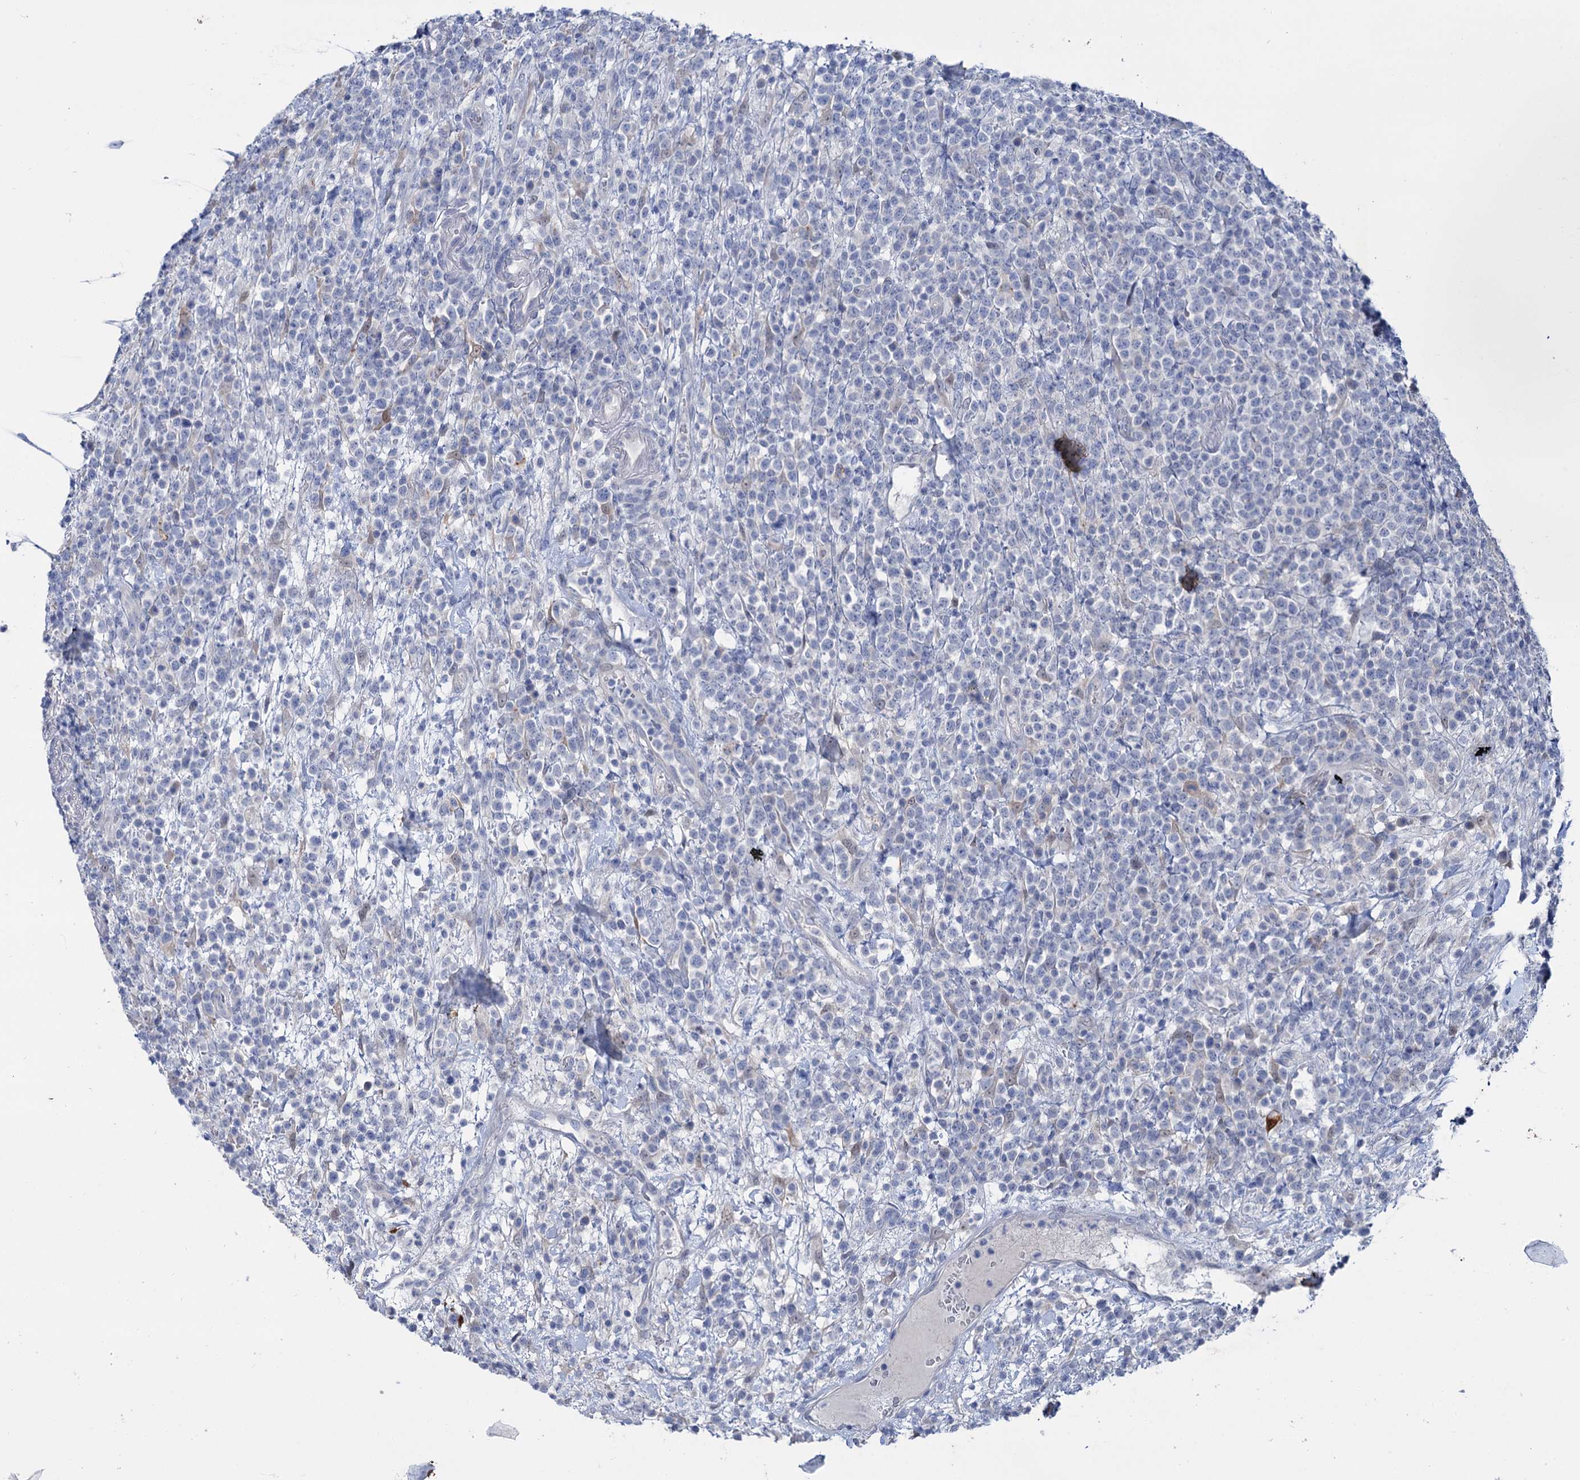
{"staining": {"intensity": "negative", "quantity": "none", "location": "none"}, "tissue": "lymphoma", "cell_type": "Tumor cells", "image_type": "cancer", "snomed": [{"axis": "morphology", "description": "Malignant lymphoma, non-Hodgkin's type, High grade"}, {"axis": "topography", "description": "Colon"}], "caption": "Lymphoma stained for a protein using immunohistochemistry displays no staining tumor cells.", "gene": "LYZL4", "patient": {"sex": "female", "age": 53}}